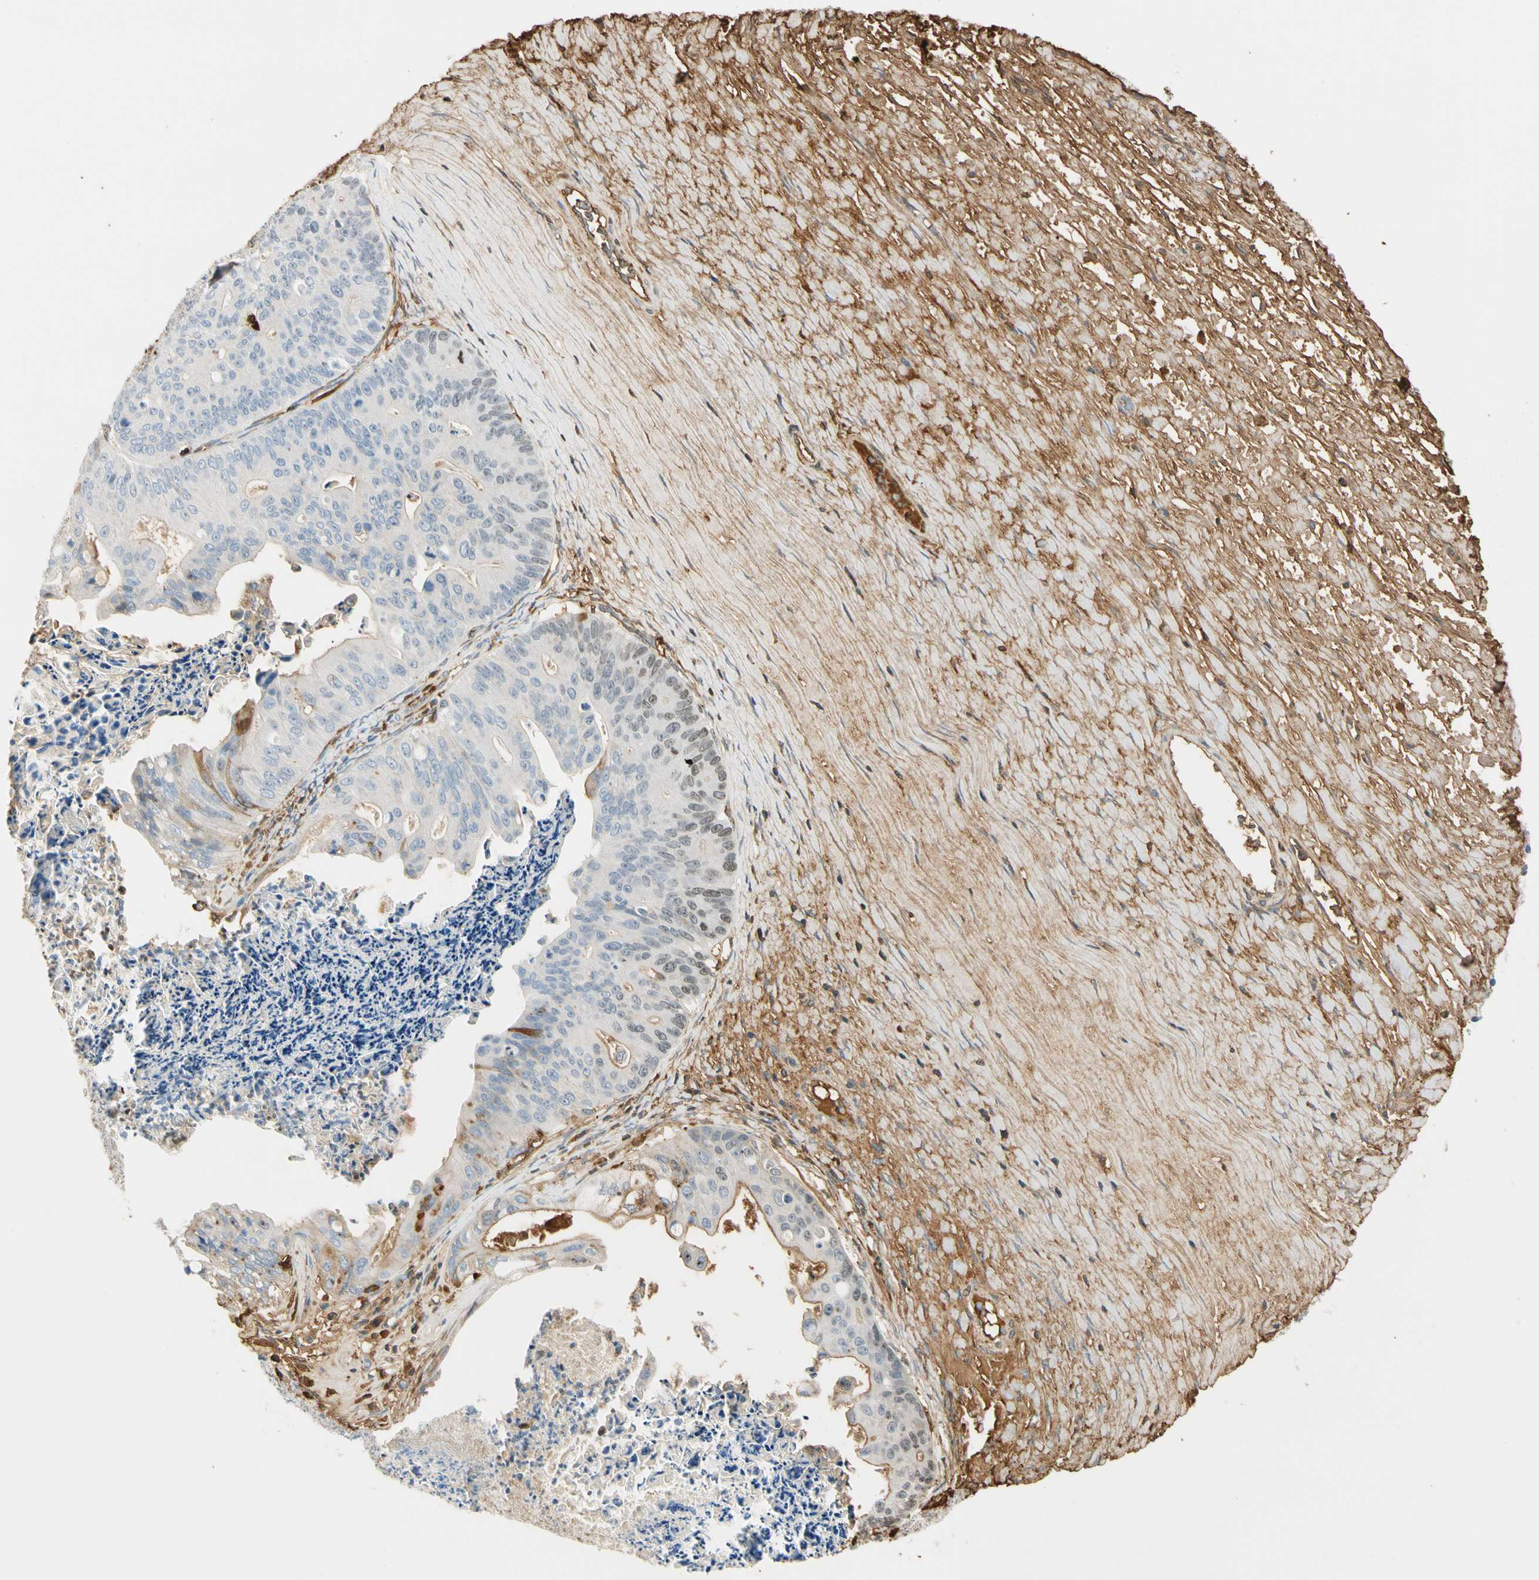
{"staining": {"intensity": "moderate", "quantity": "<25%", "location": "cytoplasmic/membranous,nuclear"}, "tissue": "ovarian cancer", "cell_type": "Tumor cells", "image_type": "cancer", "snomed": [{"axis": "morphology", "description": "Cystadenocarcinoma, mucinous, NOS"}, {"axis": "topography", "description": "Ovary"}], "caption": "Moderate cytoplasmic/membranous and nuclear positivity for a protein is appreciated in about <25% of tumor cells of ovarian mucinous cystadenocarcinoma using immunohistochemistry.", "gene": "LAMB3", "patient": {"sex": "female", "age": 37}}